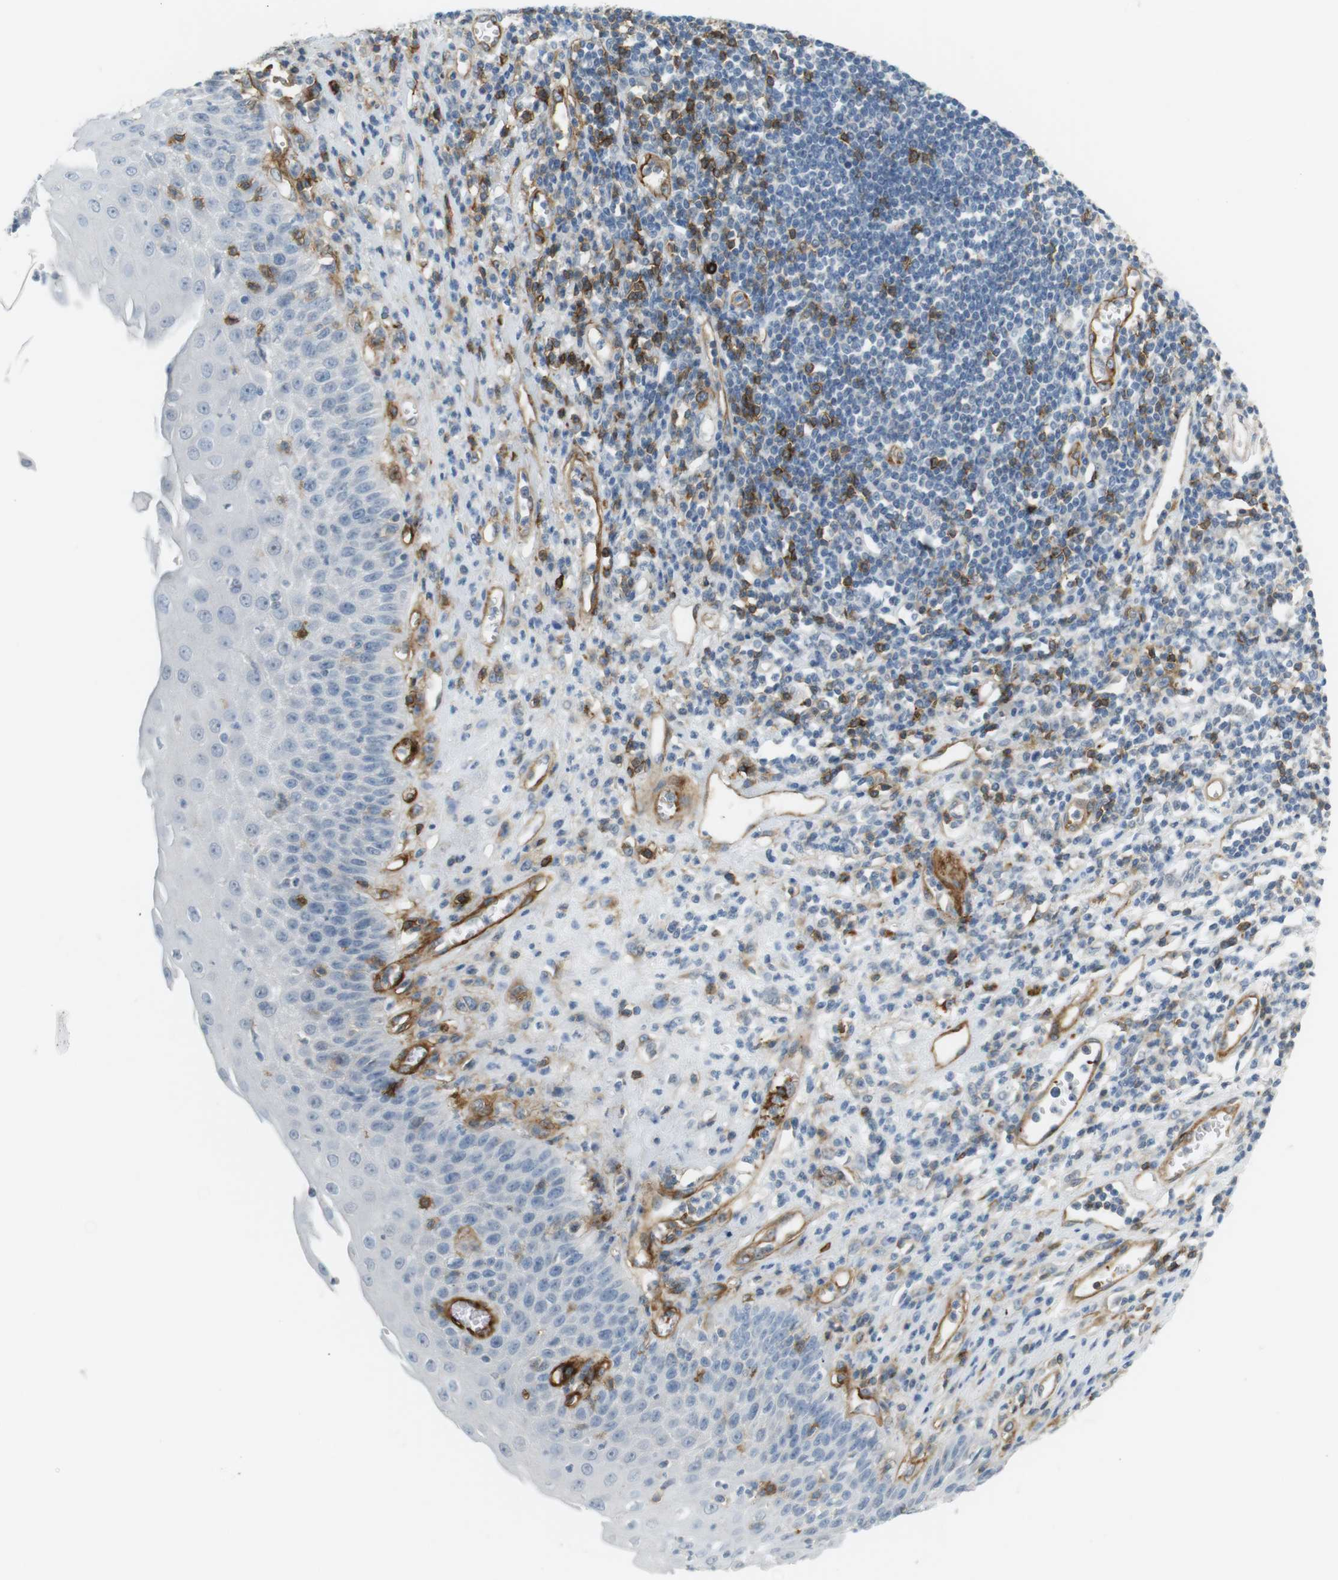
{"staining": {"intensity": "negative", "quantity": "none", "location": "none"}, "tissue": "esophagus", "cell_type": "Squamous epithelial cells", "image_type": "normal", "snomed": [{"axis": "morphology", "description": "Normal tissue, NOS"}, {"axis": "morphology", "description": "Squamous cell carcinoma, NOS"}, {"axis": "topography", "description": "Esophagus"}], "caption": "The immunohistochemistry (IHC) image has no significant positivity in squamous epithelial cells of esophagus.", "gene": "F2R", "patient": {"sex": "male", "age": 65}}